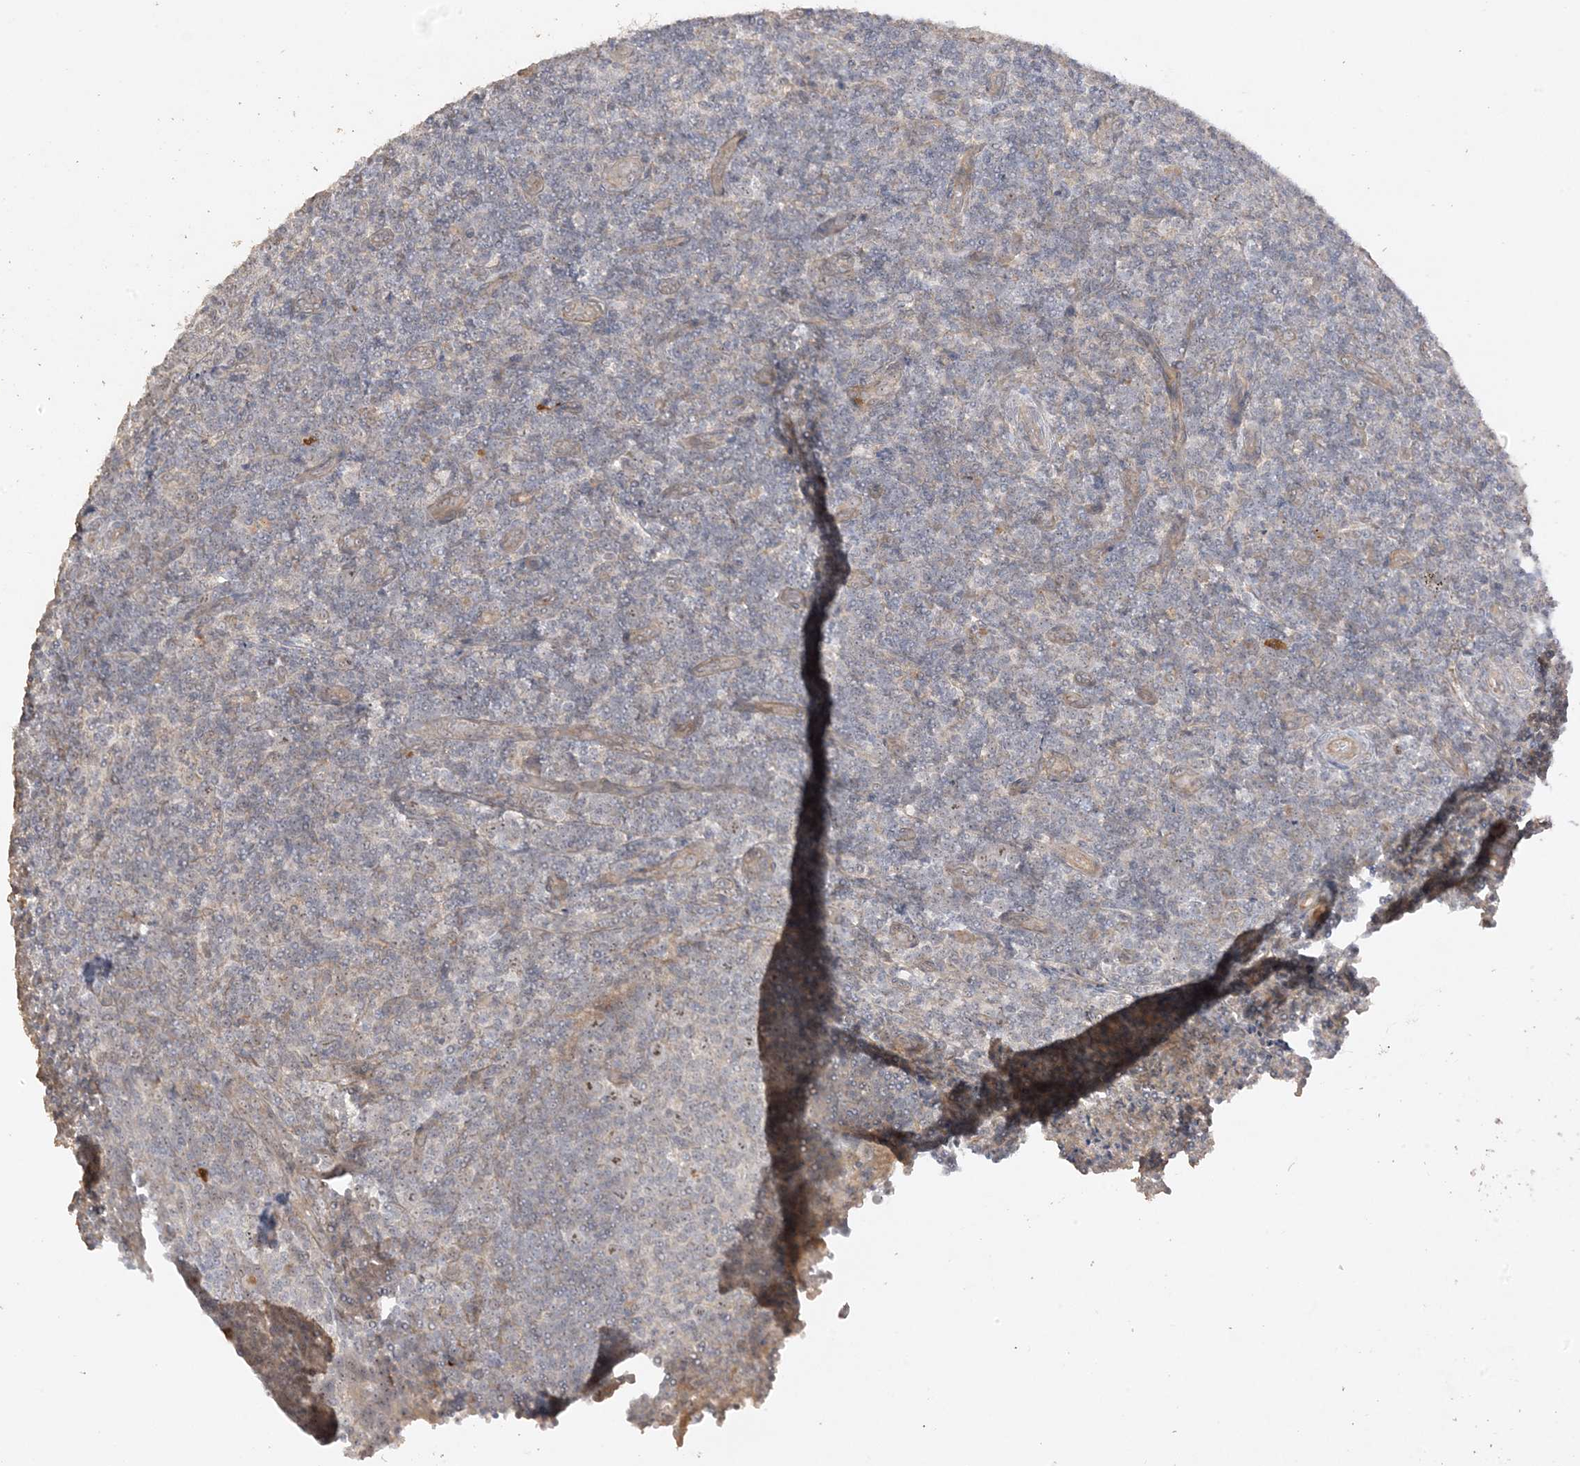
{"staining": {"intensity": "weak", "quantity": "25%-75%", "location": "nuclear"}, "tissue": "tonsil", "cell_type": "Germinal center cells", "image_type": "normal", "snomed": [{"axis": "morphology", "description": "Normal tissue, NOS"}, {"axis": "topography", "description": "Tonsil"}], "caption": "Tonsil stained with DAB immunohistochemistry displays low levels of weak nuclear positivity in approximately 25%-75% of germinal center cells.", "gene": "DDX18", "patient": {"sex": "female", "age": 19}}